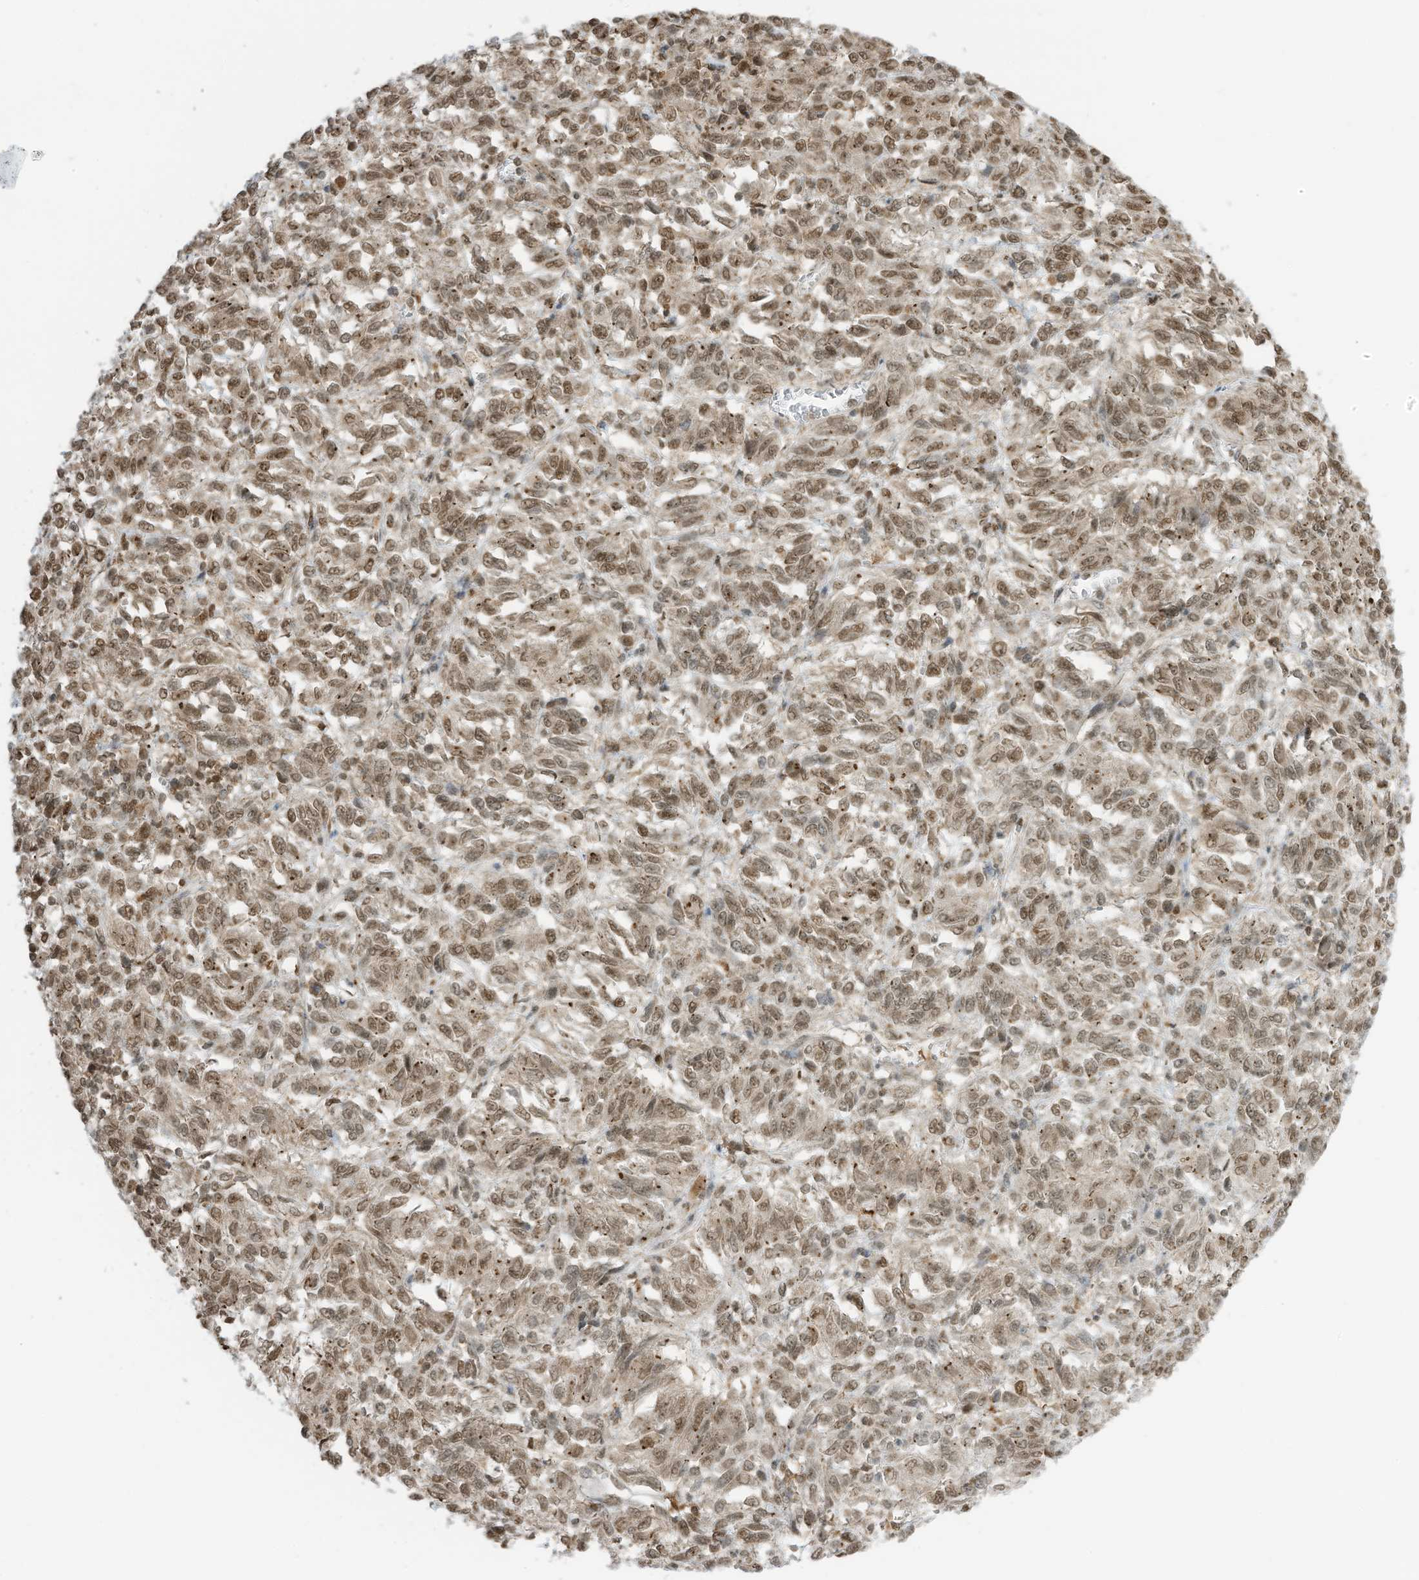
{"staining": {"intensity": "moderate", "quantity": ">75%", "location": "nuclear"}, "tissue": "melanoma", "cell_type": "Tumor cells", "image_type": "cancer", "snomed": [{"axis": "morphology", "description": "Malignant melanoma, Metastatic site"}, {"axis": "topography", "description": "Lung"}], "caption": "Immunohistochemical staining of human melanoma exhibits moderate nuclear protein positivity in about >75% of tumor cells.", "gene": "KPNB1", "patient": {"sex": "male", "age": 64}}